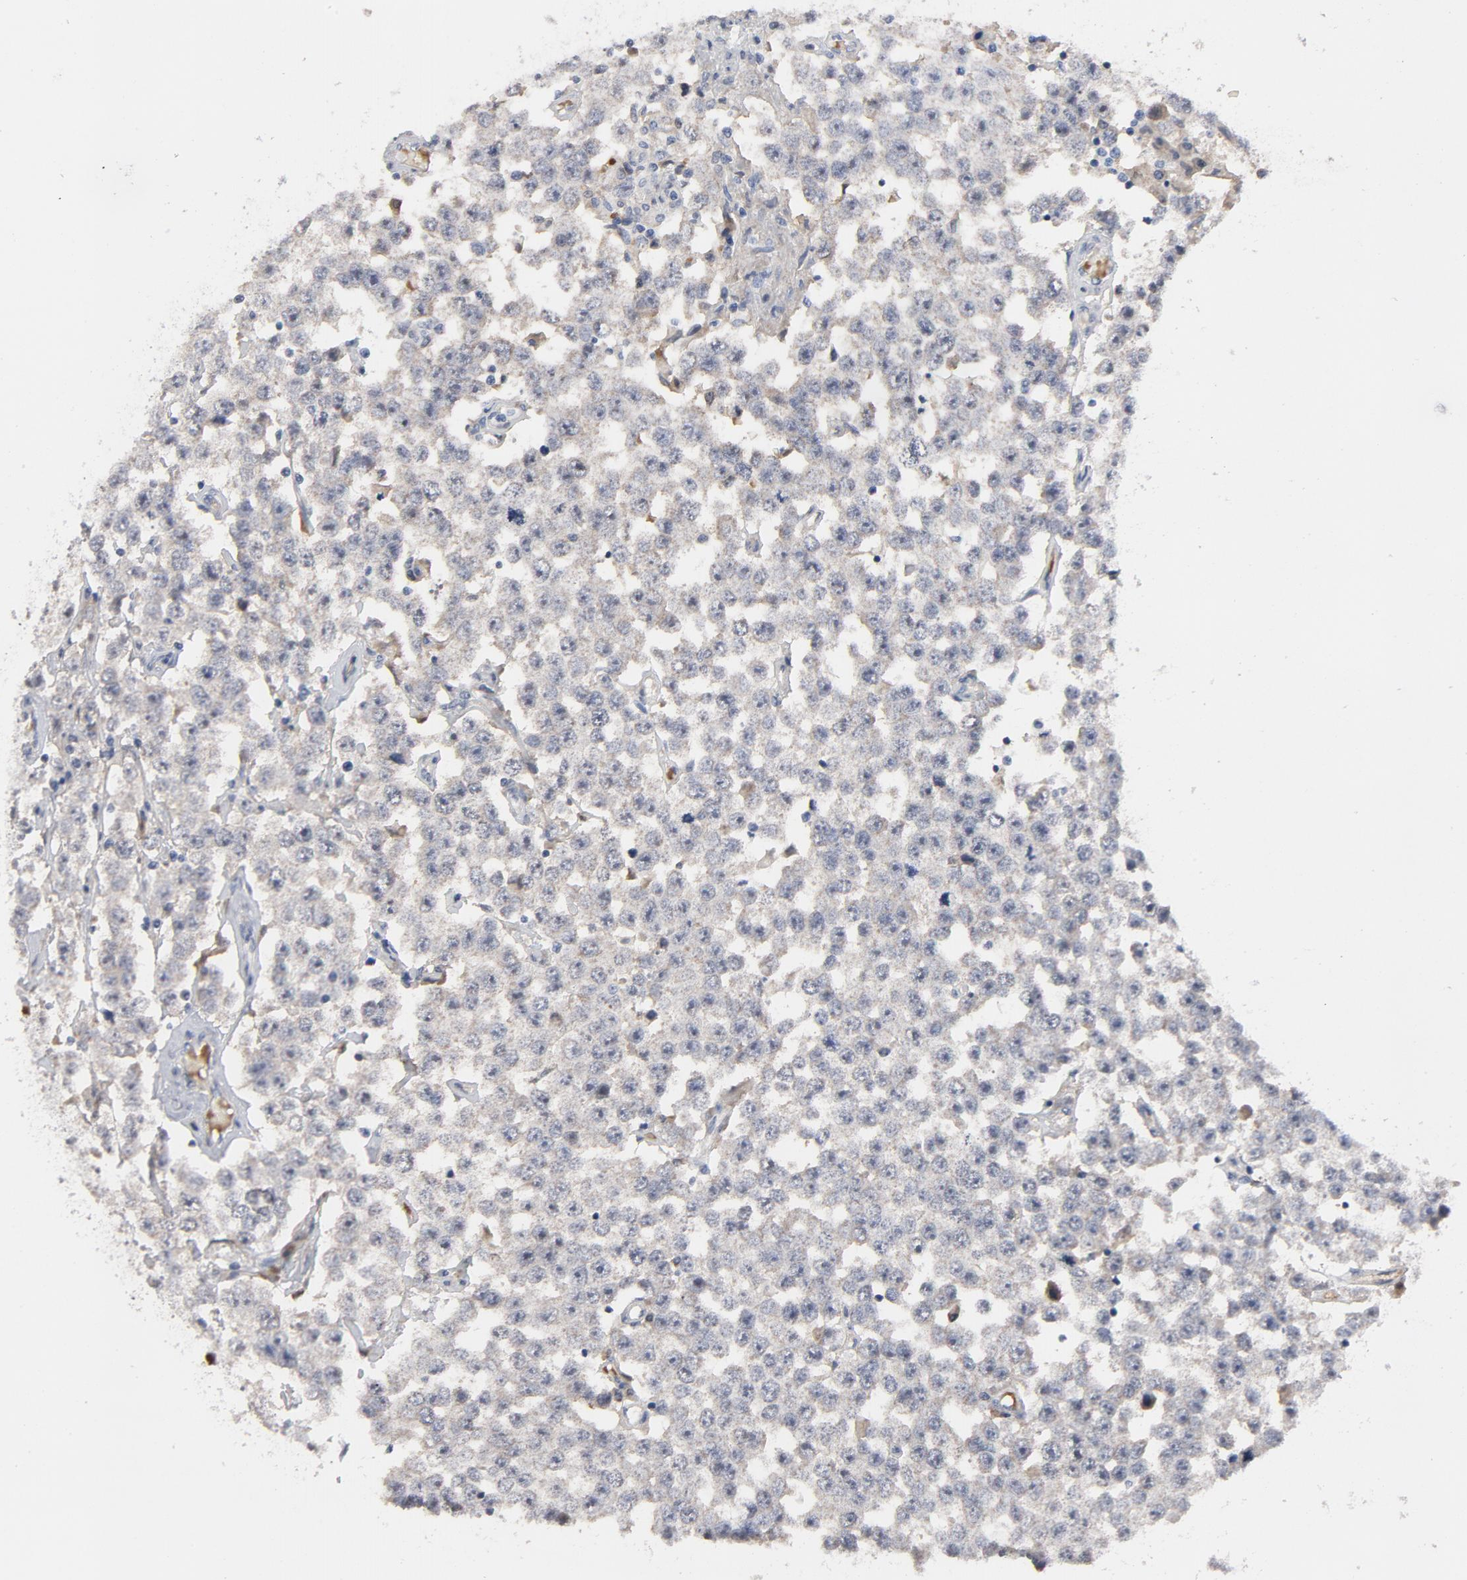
{"staining": {"intensity": "negative", "quantity": "none", "location": "none"}, "tissue": "testis cancer", "cell_type": "Tumor cells", "image_type": "cancer", "snomed": [{"axis": "morphology", "description": "Seminoma, NOS"}, {"axis": "topography", "description": "Testis"}], "caption": "Image shows no significant protein expression in tumor cells of seminoma (testis). (Immunohistochemistry, brightfield microscopy, high magnification).", "gene": "PRDX1", "patient": {"sex": "male", "age": 52}}